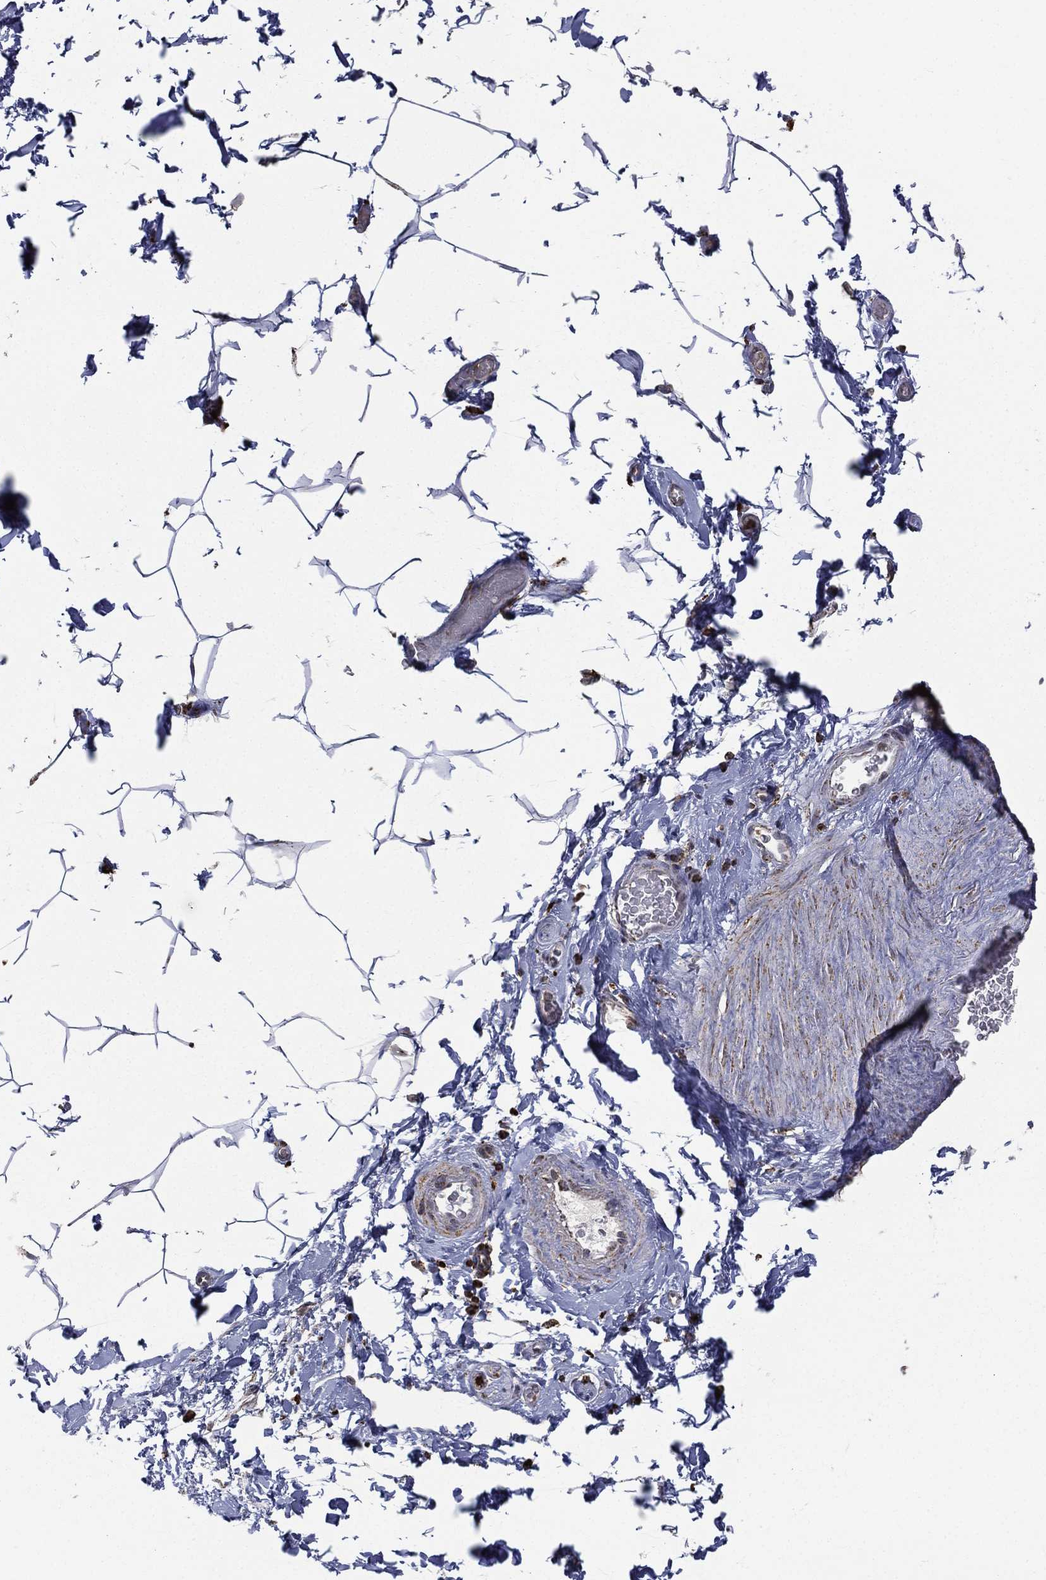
{"staining": {"intensity": "negative", "quantity": "none", "location": "none"}, "tissue": "adipose tissue", "cell_type": "Adipocytes", "image_type": "normal", "snomed": [{"axis": "morphology", "description": "Normal tissue, NOS"}, {"axis": "topography", "description": "Soft tissue"}, {"axis": "topography", "description": "Vascular tissue"}], "caption": "Adipocytes are negative for brown protein staining in benign adipose tissue. (Immunohistochemistry (ihc), brightfield microscopy, high magnification).", "gene": "RIN3", "patient": {"sex": "male", "age": 41}}